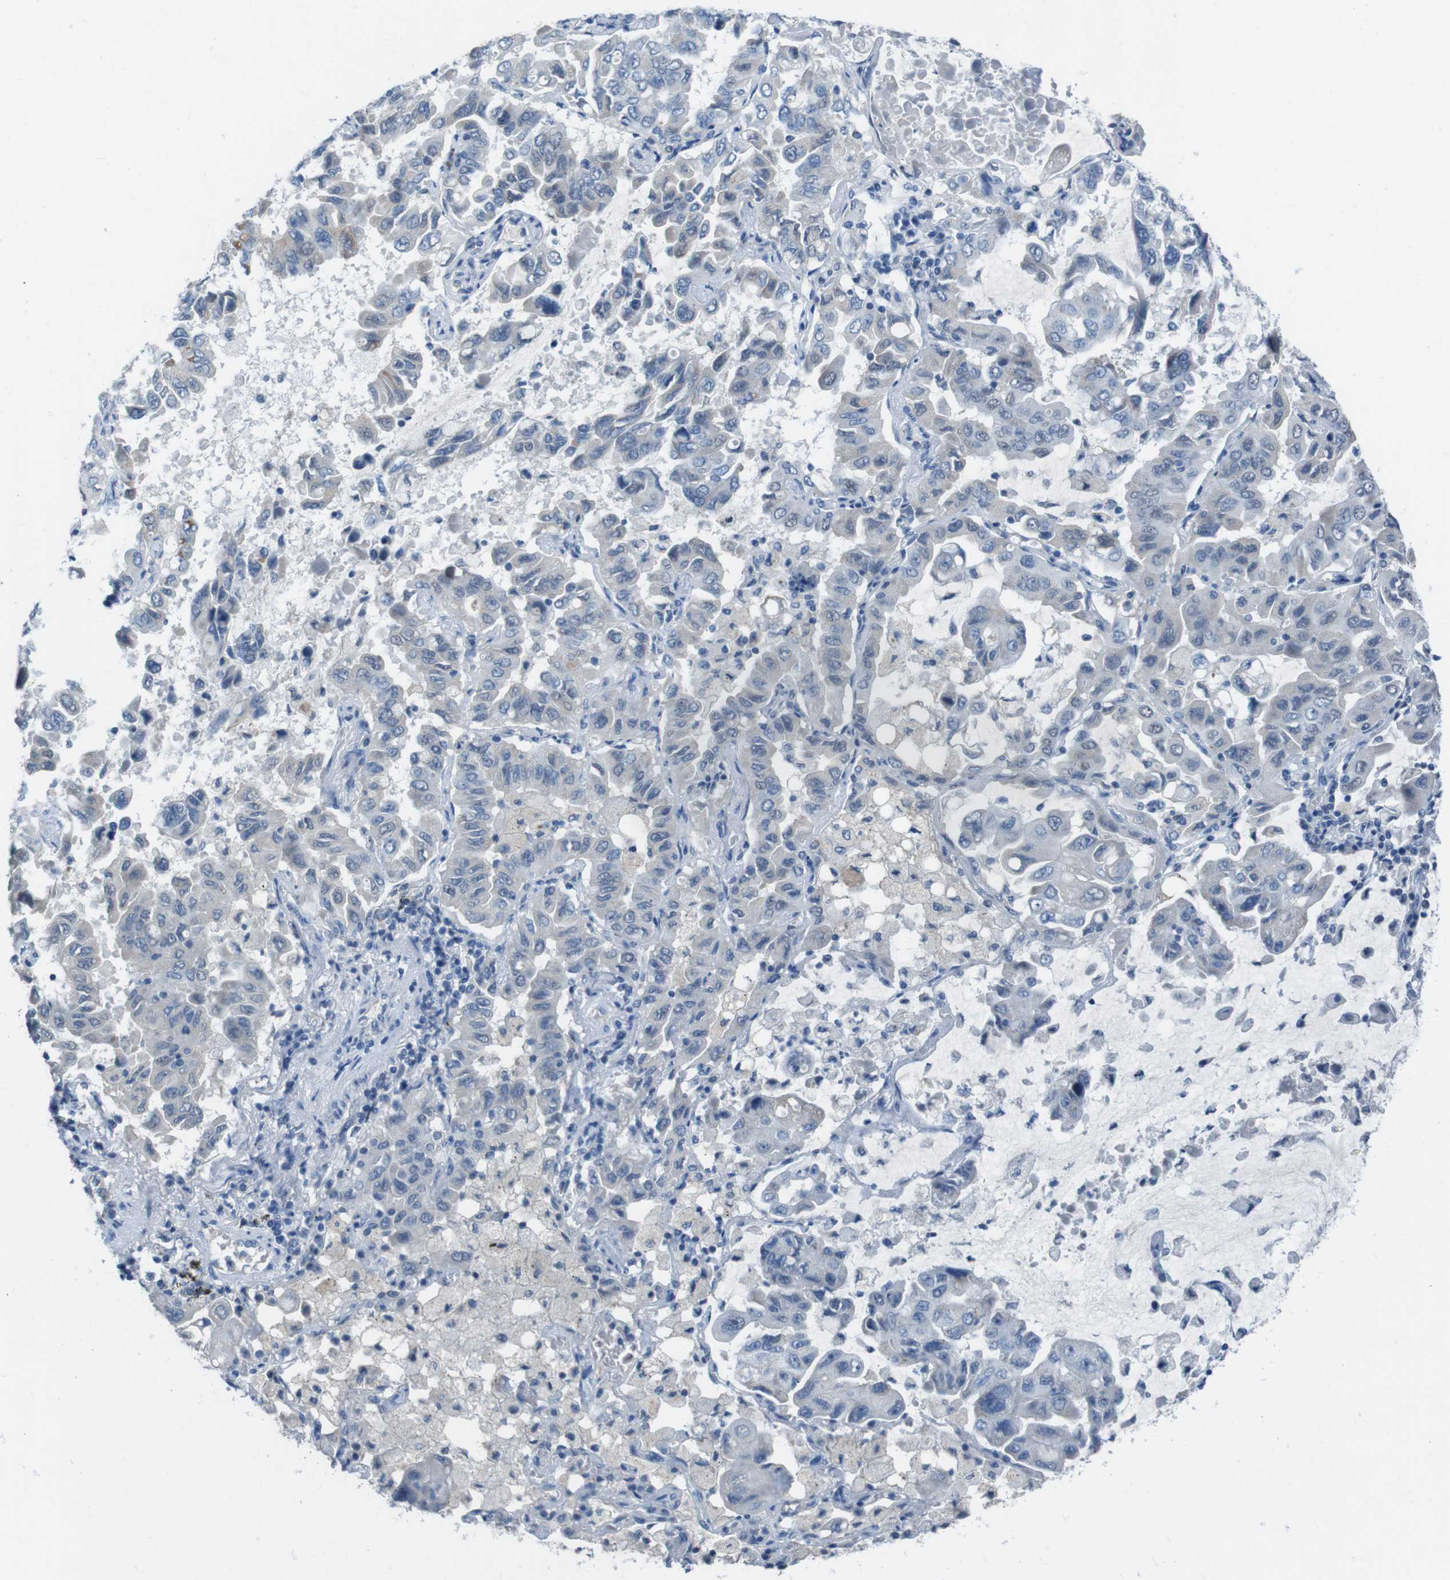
{"staining": {"intensity": "negative", "quantity": "none", "location": "none"}, "tissue": "lung cancer", "cell_type": "Tumor cells", "image_type": "cancer", "snomed": [{"axis": "morphology", "description": "Adenocarcinoma, NOS"}, {"axis": "topography", "description": "Lung"}], "caption": "Immunohistochemistry histopathology image of neoplastic tissue: human adenocarcinoma (lung) stained with DAB shows no significant protein staining in tumor cells.", "gene": "CDHR2", "patient": {"sex": "male", "age": 64}}